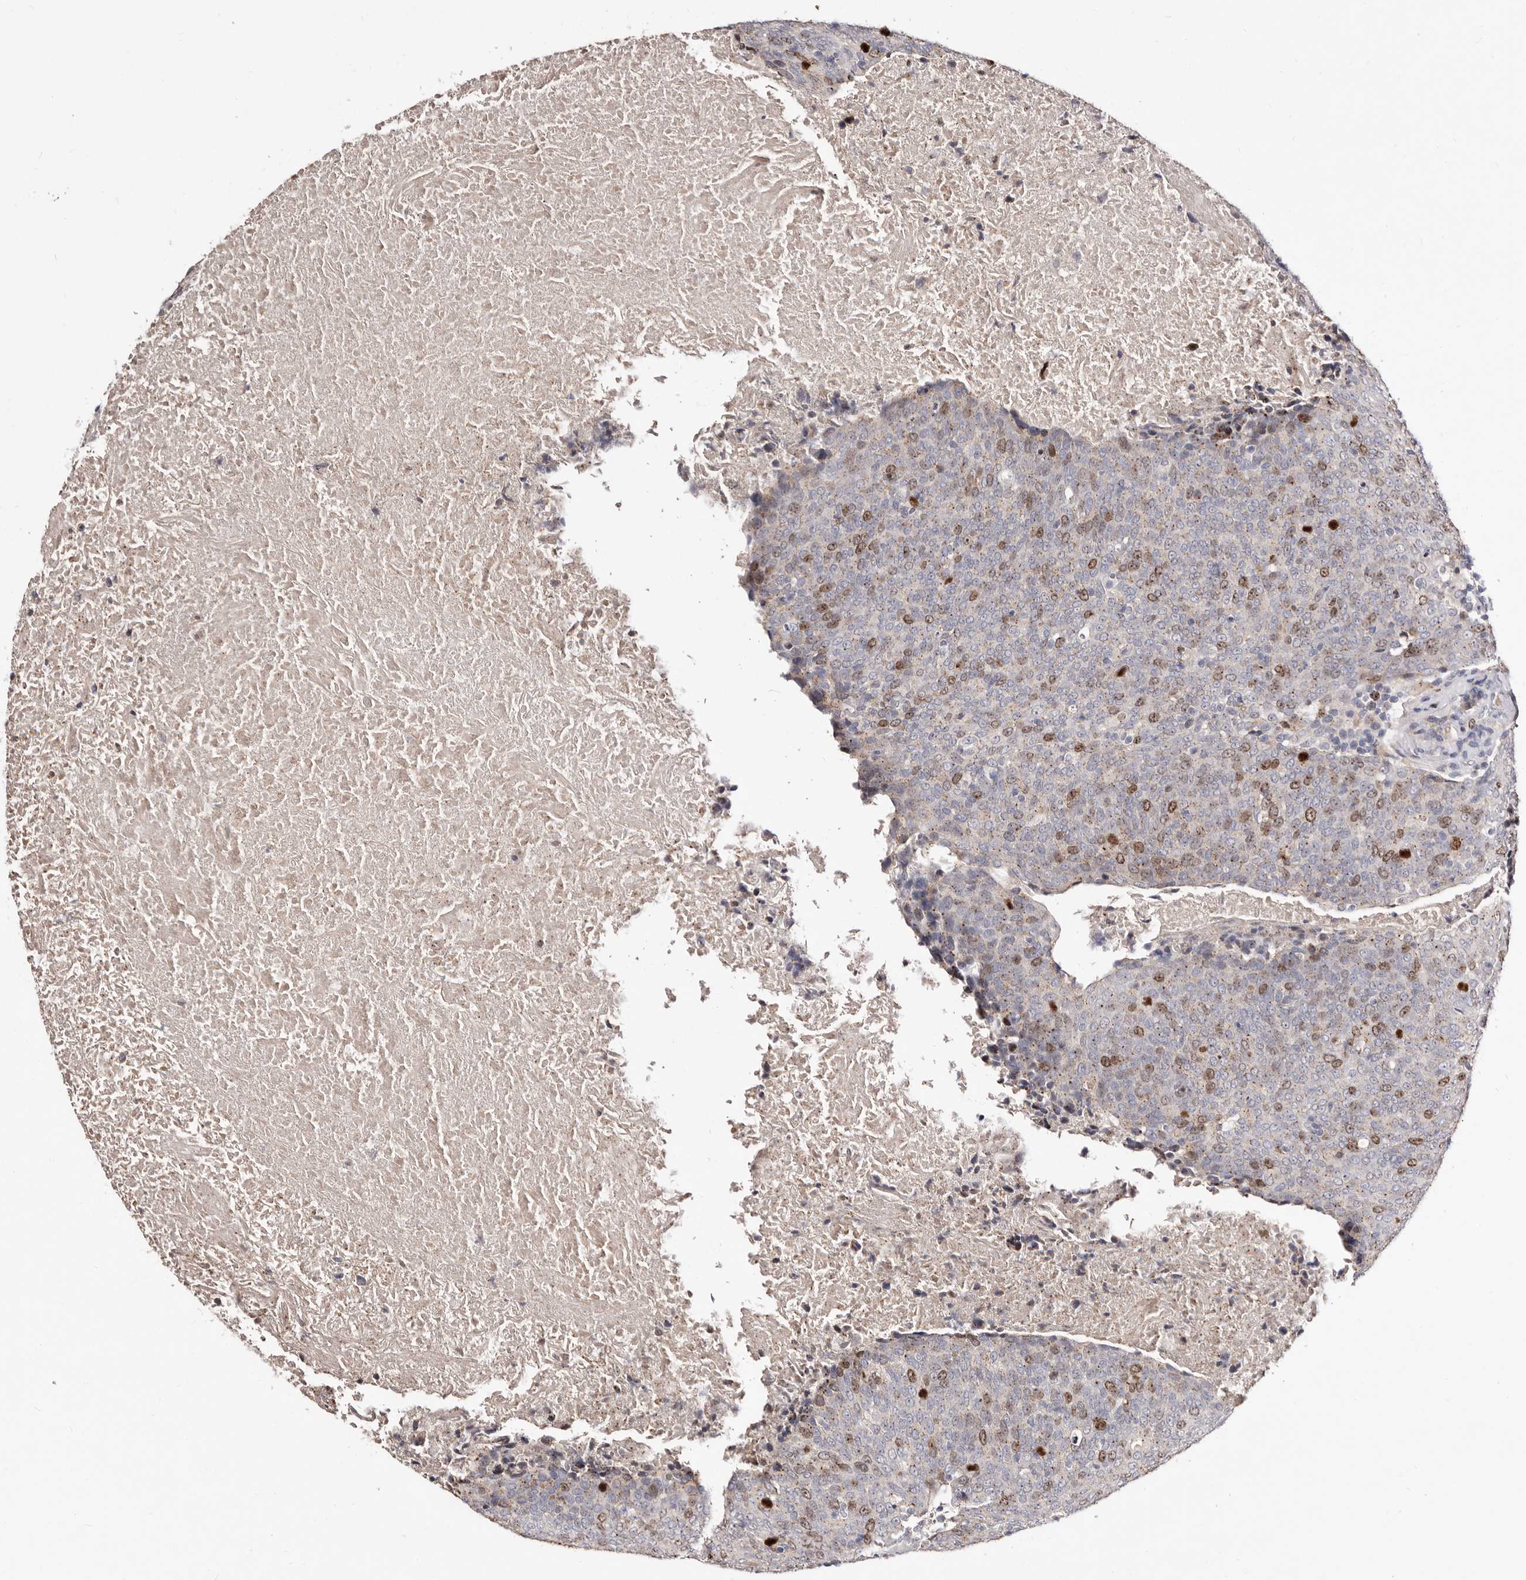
{"staining": {"intensity": "moderate", "quantity": "25%-75%", "location": "nuclear"}, "tissue": "head and neck cancer", "cell_type": "Tumor cells", "image_type": "cancer", "snomed": [{"axis": "morphology", "description": "Squamous cell carcinoma, NOS"}, {"axis": "morphology", "description": "Squamous cell carcinoma, metastatic, NOS"}, {"axis": "topography", "description": "Lymph node"}, {"axis": "topography", "description": "Head-Neck"}], "caption": "The histopathology image exhibits staining of metastatic squamous cell carcinoma (head and neck), revealing moderate nuclear protein expression (brown color) within tumor cells.", "gene": "CDCA8", "patient": {"sex": "male", "age": 62}}